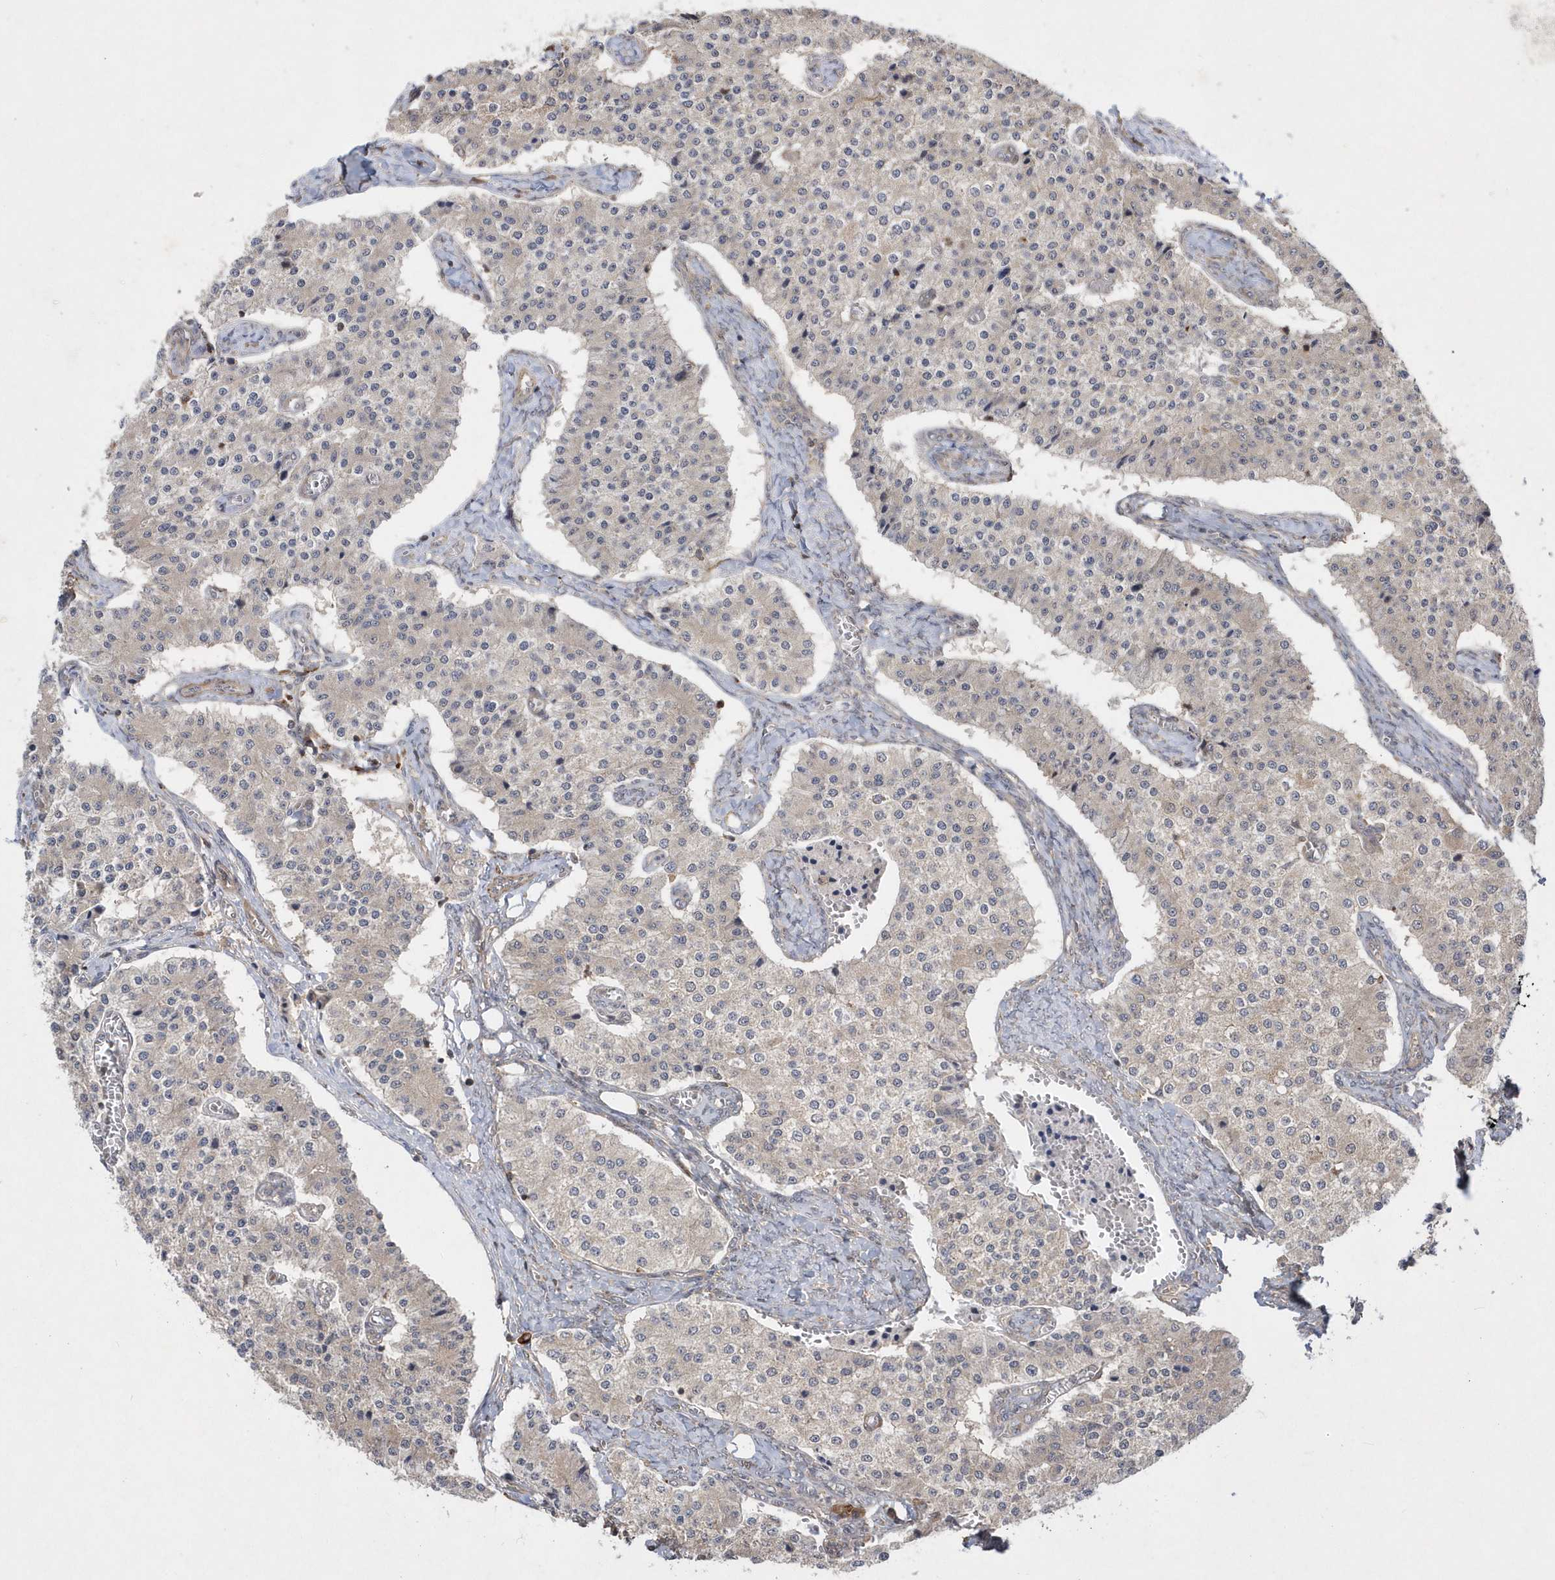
{"staining": {"intensity": "negative", "quantity": "none", "location": "none"}, "tissue": "carcinoid", "cell_type": "Tumor cells", "image_type": "cancer", "snomed": [{"axis": "morphology", "description": "Carcinoid, malignant, NOS"}, {"axis": "topography", "description": "Colon"}], "caption": "Immunohistochemical staining of human carcinoid (malignant) demonstrates no significant expression in tumor cells. (DAB IHC visualized using brightfield microscopy, high magnification).", "gene": "GFM2", "patient": {"sex": "female", "age": 52}}